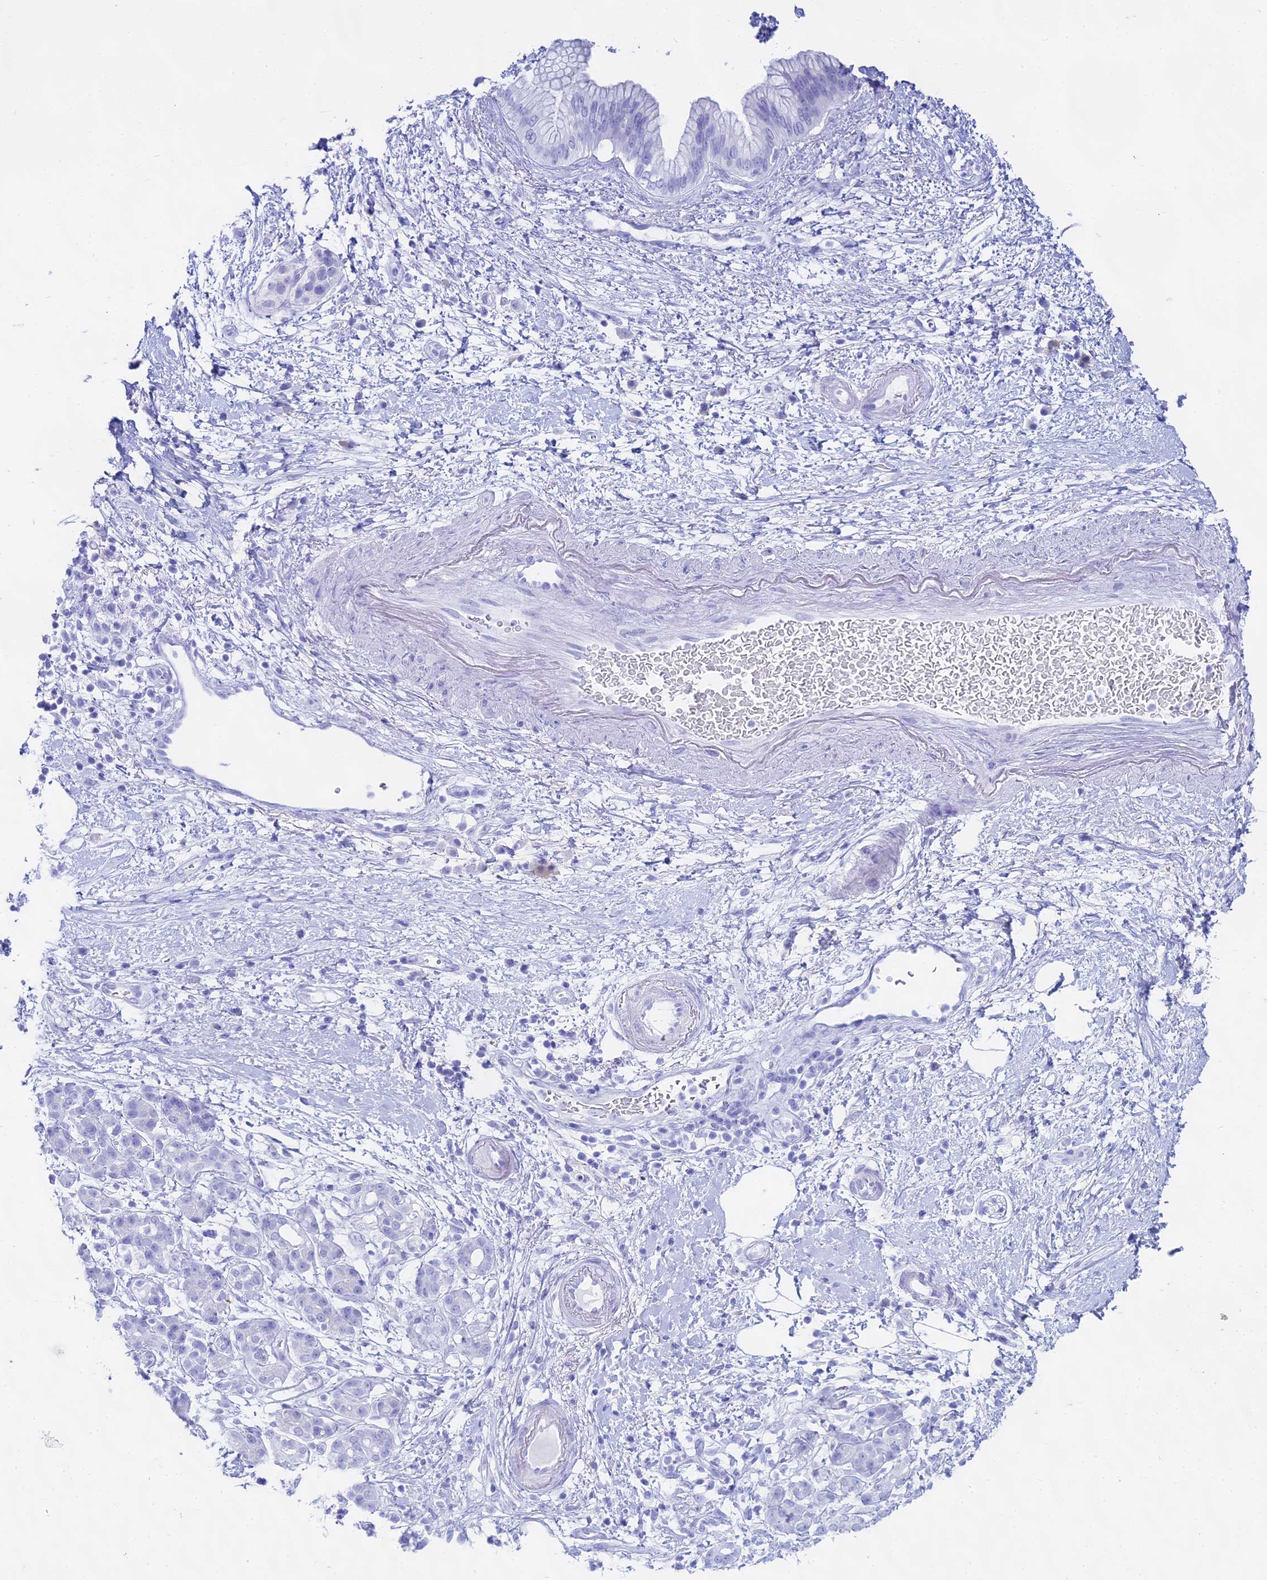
{"staining": {"intensity": "negative", "quantity": "none", "location": "none"}, "tissue": "pancreatic cancer", "cell_type": "Tumor cells", "image_type": "cancer", "snomed": [{"axis": "morphology", "description": "Adenocarcinoma, NOS"}, {"axis": "topography", "description": "Pancreas"}], "caption": "The histopathology image demonstrates no significant positivity in tumor cells of adenocarcinoma (pancreatic). The staining is performed using DAB (3,3'-diaminobenzidine) brown chromogen with nuclei counter-stained in using hematoxylin.", "gene": "CGB2", "patient": {"sex": "female", "age": 73}}